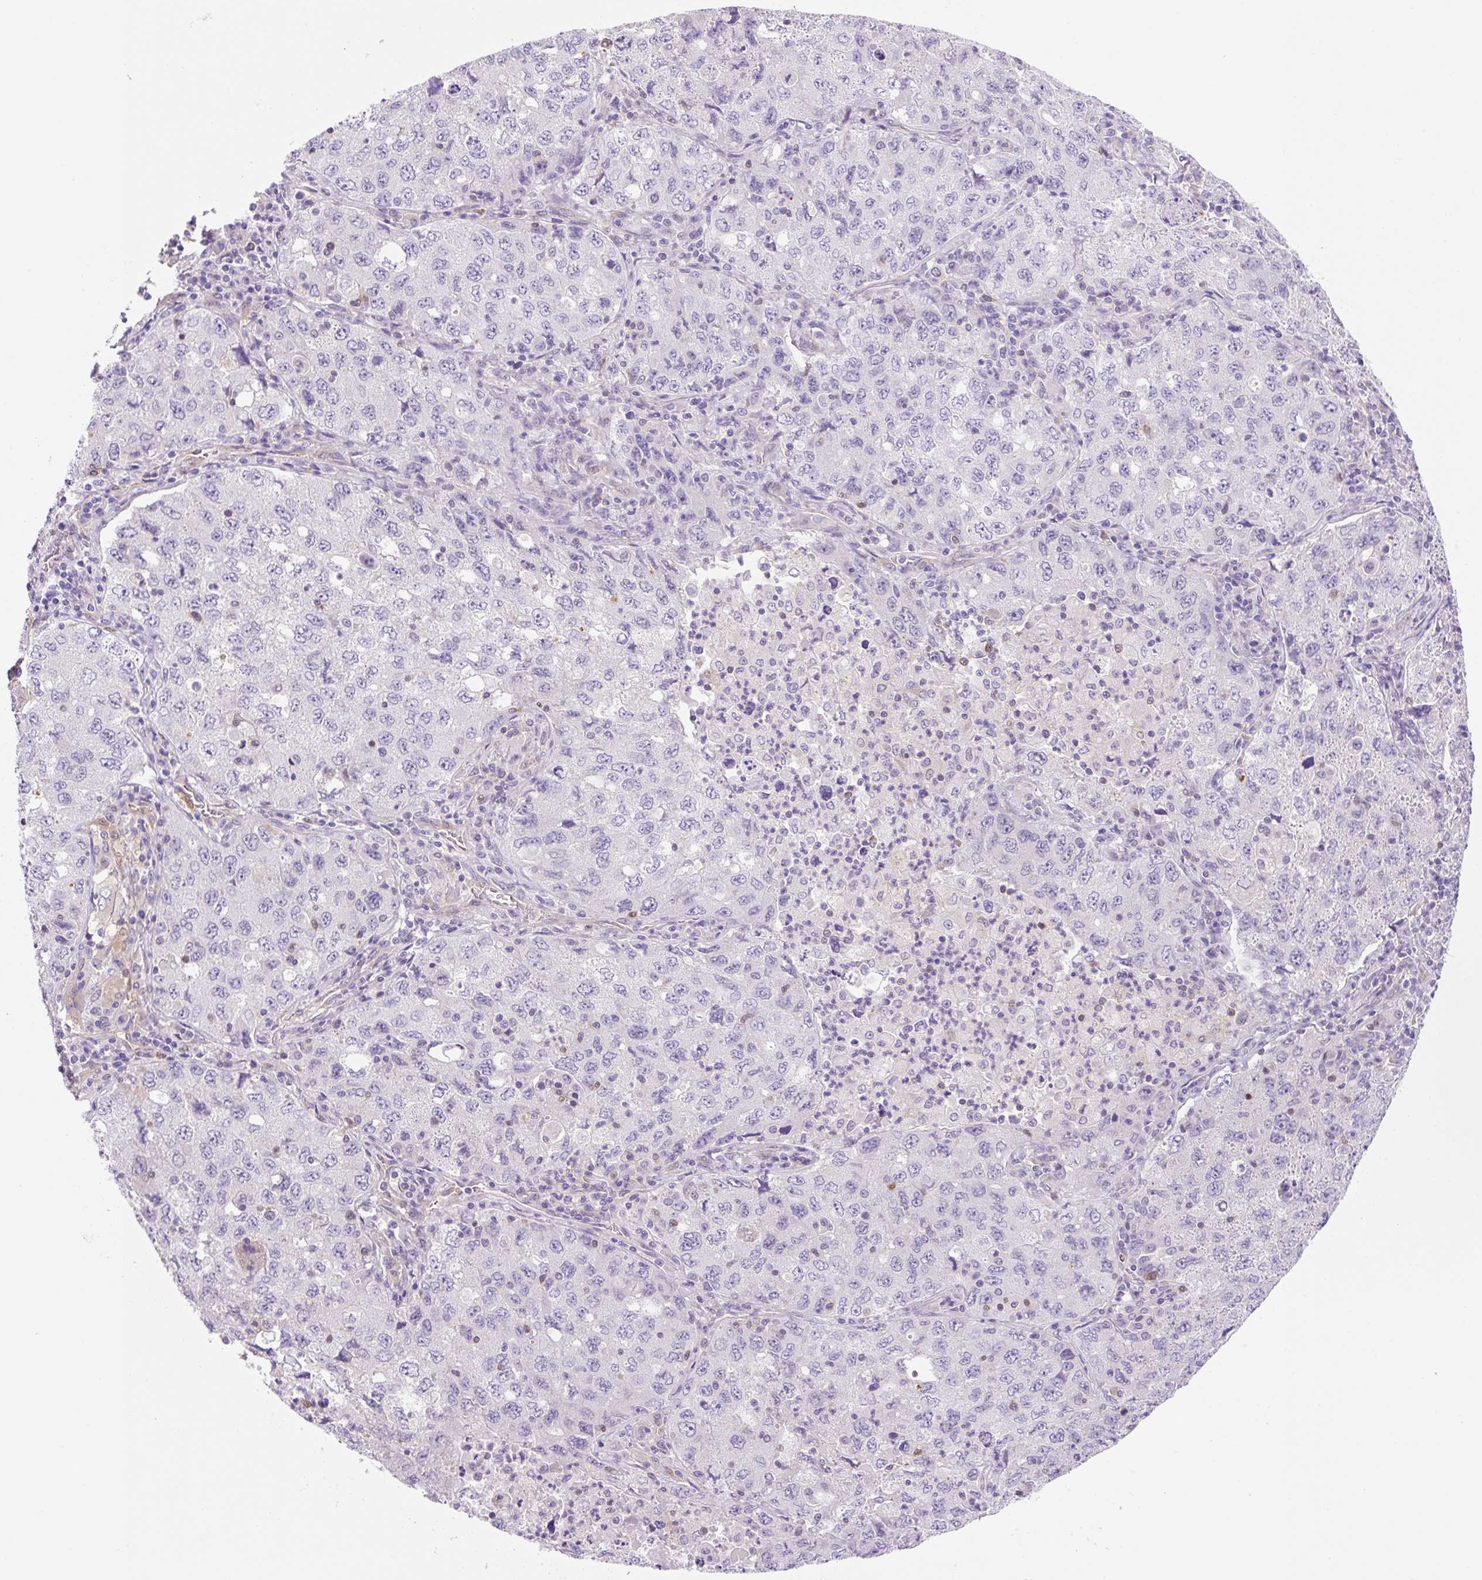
{"staining": {"intensity": "negative", "quantity": "none", "location": "none"}, "tissue": "lung cancer", "cell_type": "Tumor cells", "image_type": "cancer", "snomed": [{"axis": "morphology", "description": "Adenocarcinoma, NOS"}, {"axis": "topography", "description": "Lung"}], "caption": "High power microscopy micrograph of an immunohistochemistry photomicrograph of lung cancer, revealing no significant expression in tumor cells.", "gene": "FABP5", "patient": {"sex": "female", "age": 57}}